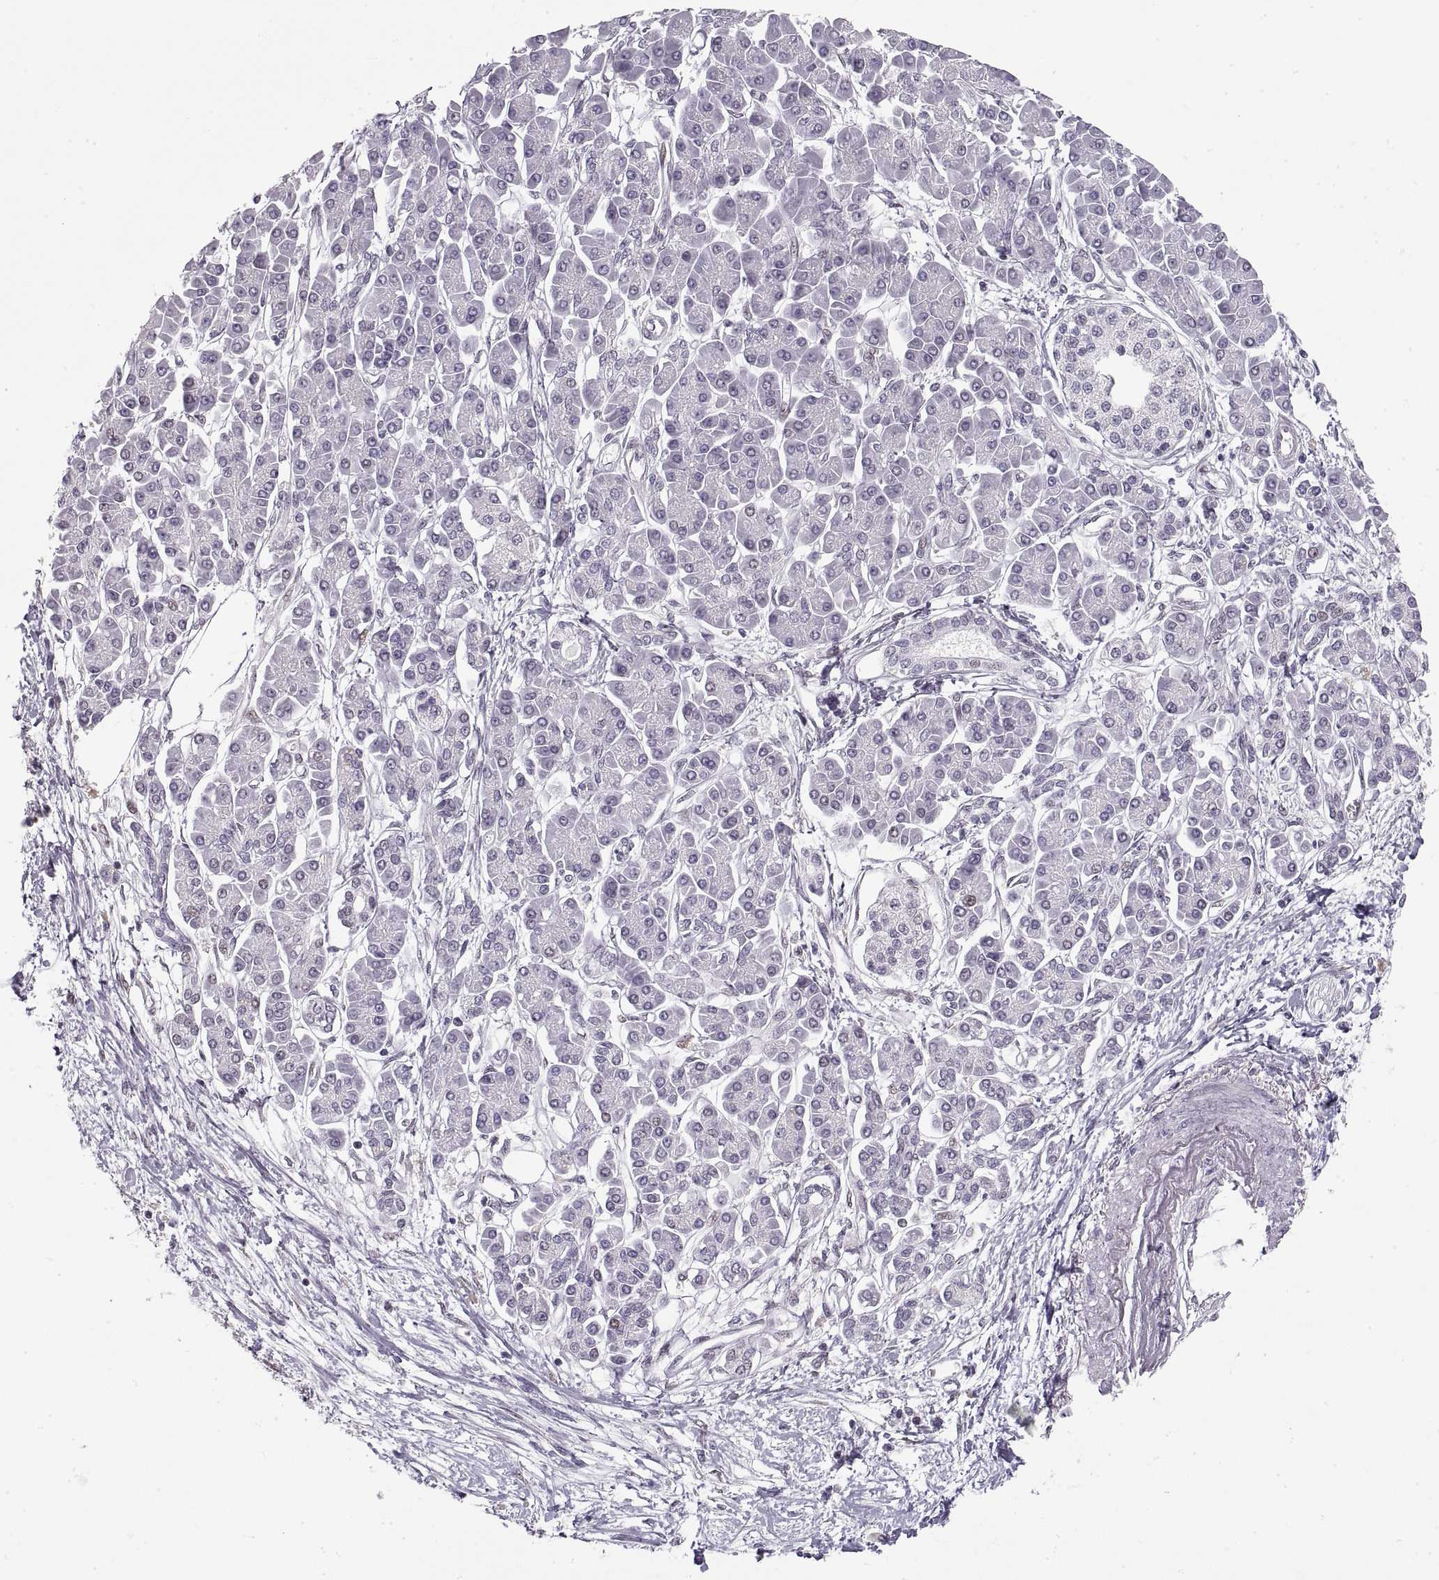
{"staining": {"intensity": "negative", "quantity": "none", "location": "none"}, "tissue": "pancreatic cancer", "cell_type": "Tumor cells", "image_type": "cancer", "snomed": [{"axis": "morphology", "description": "Adenocarcinoma, NOS"}, {"axis": "topography", "description": "Pancreas"}], "caption": "IHC image of adenocarcinoma (pancreatic) stained for a protein (brown), which reveals no positivity in tumor cells.", "gene": "NANOS3", "patient": {"sex": "female", "age": 77}}